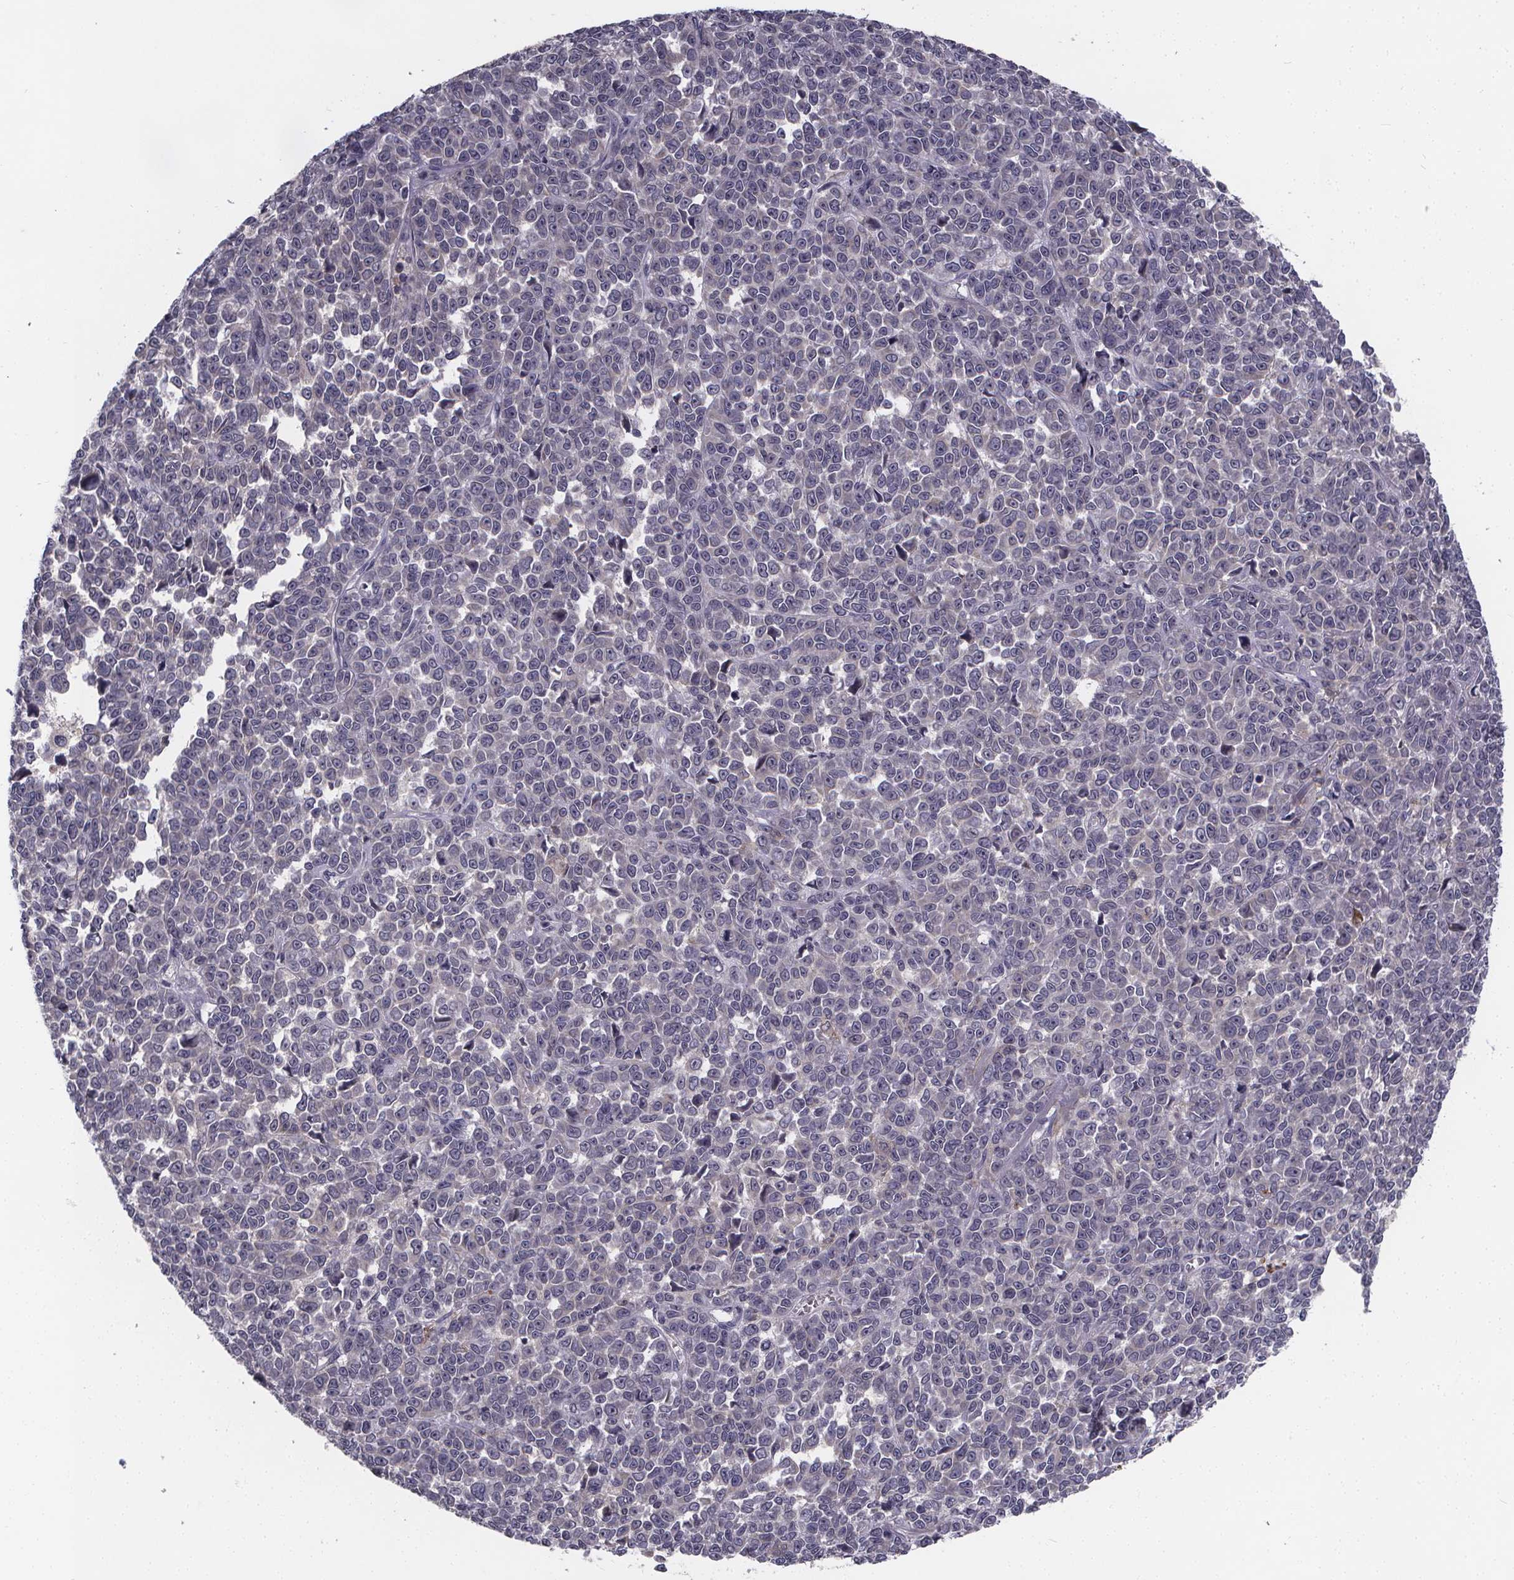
{"staining": {"intensity": "negative", "quantity": "none", "location": "none"}, "tissue": "melanoma", "cell_type": "Tumor cells", "image_type": "cancer", "snomed": [{"axis": "morphology", "description": "Malignant melanoma, NOS"}, {"axis": "topography", "description": "Skin"}], "caption": "Malignant melanoma stained for a protein using immunohistochemistry (IHC) demonstrates no expression tumor cells.", "gene": "FBXW2", "patient": {"sex": "female", "age": 95}}